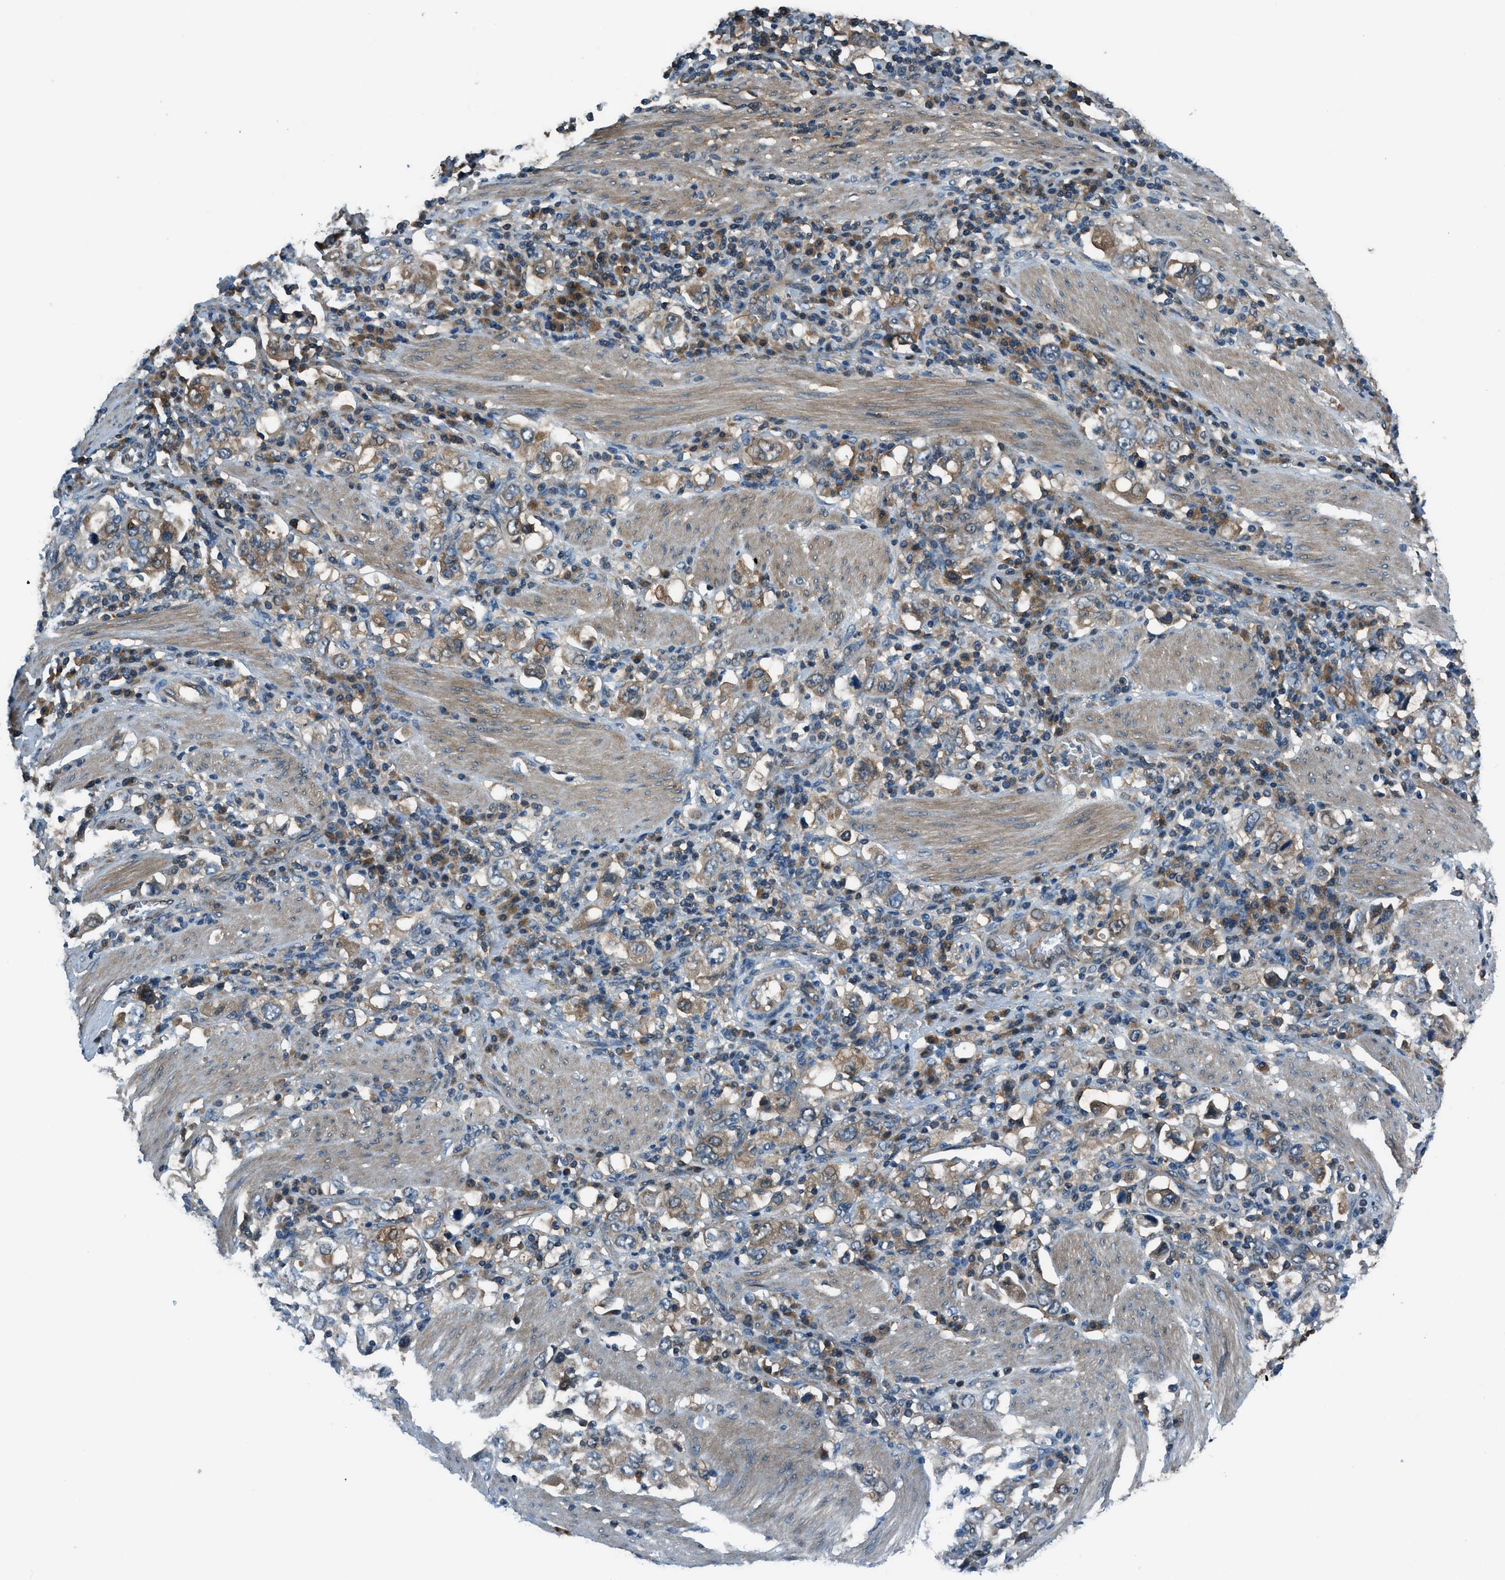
{"staining": {"intensity": "moderate", "quantity": "<25%", "location": "cytoplasmic/membranous"}, "tissue": "stomach cancer", "cell_type": "Tumor cells", "image_type": "cancer", "snomed": [{"axis": "morphology", "description": "Adenocarcinoma, NOS"}, {"axis": "topography", "description": "Stomach, upper"}], "caption": "Tumor cells show low levels of moderate cytoplasmic/membranous positivity in about <25% of cells in human stomach cancer (adenocarcinoma).", "gene": "HEBP2", "patient": {"sex": "male", "age": 62}}